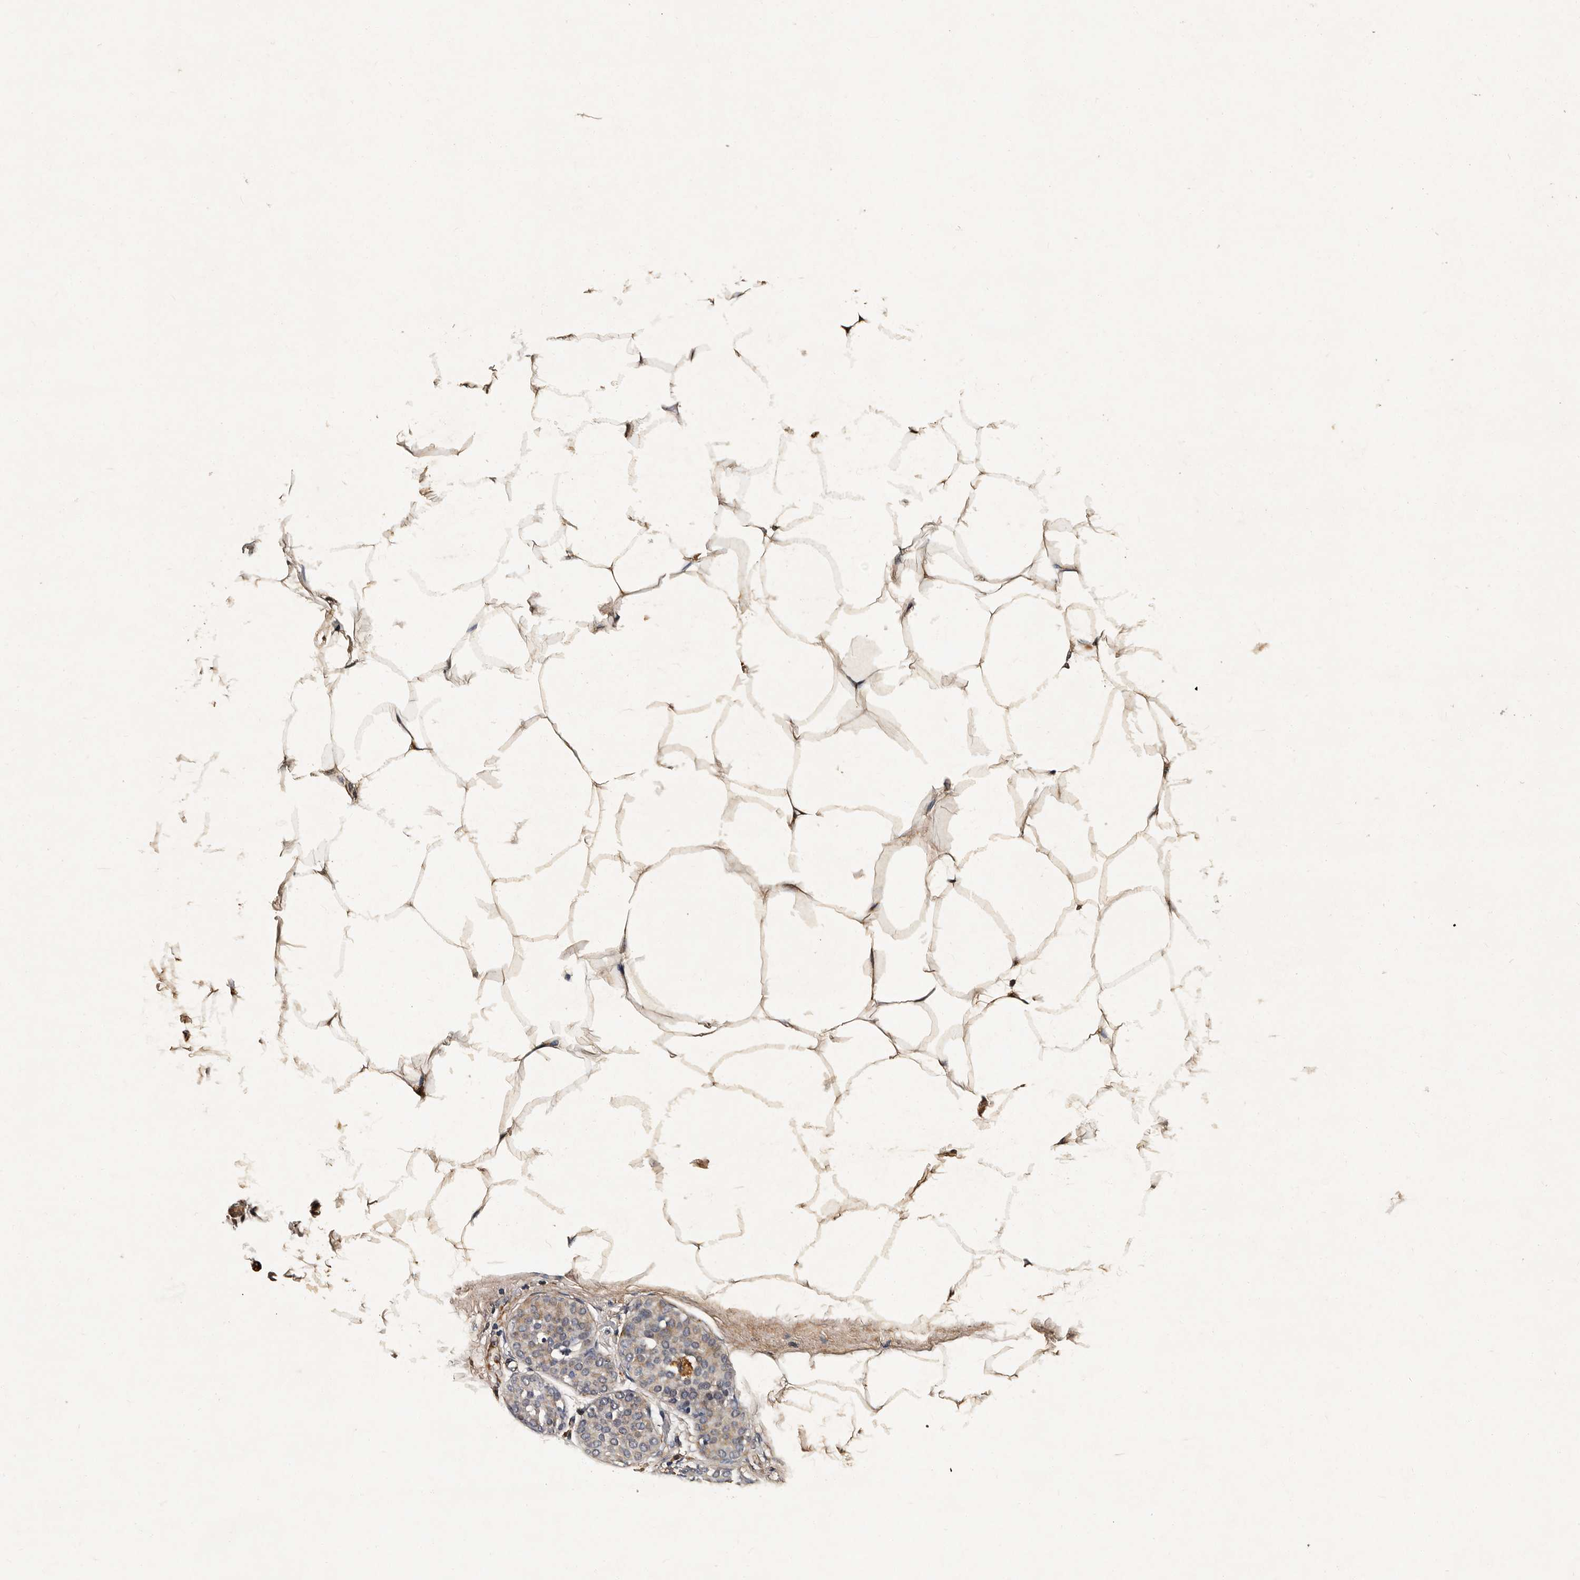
{"staining": {"intensity": "weak", "quantity": "<25%", "location": "cytoplasmic/membranous"}, "tissue": "breast cancer", "cell_type": "Tumor cells", "image_type": "cancer", "snomed": [{"axis": "morphology", "description": "Lobular carcinoma, in situ"}, {"axis": "morphology", "description": "Lobular carcinoma"}, {"axis": "topography", "description": "Breast"}], "caption": "Immunohistochemistry (IHC) micrograph of neoplastic tissue: breast cancer stained with DAB reveals no significant protein staining in tumor cells.", "gene": "CPNE3", "patient": {"sex": "female", "age": 41}}